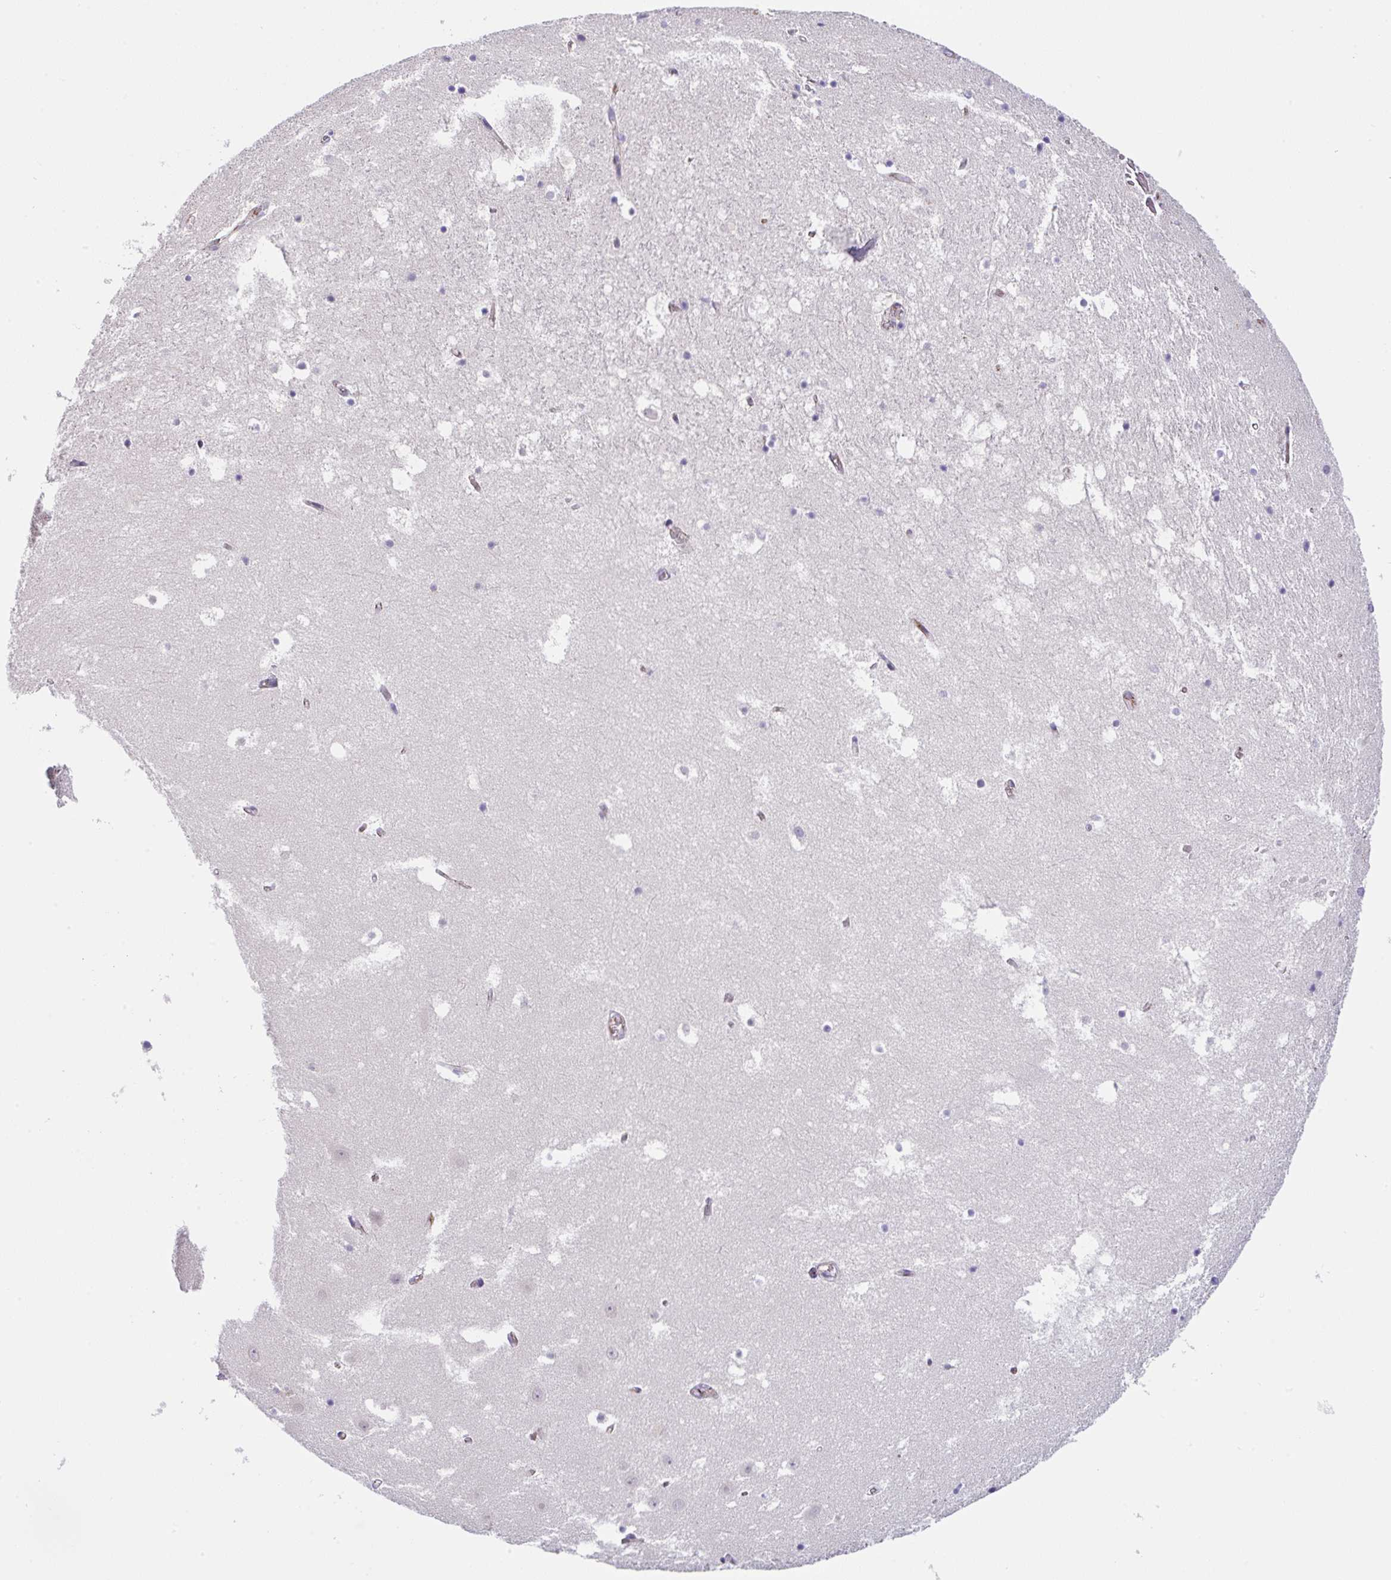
{"staining": {"intensity": "negative", "quantity": "none", "location": "none"}, "tissue": "hippocampus", "cell_type": "Glial cells", "image_type": "normal", "snomed": [{"axis": "morphology", "description": "Normal tissue, NOS"}, {"axis": "topography", "description": "Hippocampus"}], "caption": "Hippocampus was stained to show a protein in brown. There is no significant expression in glial cells. (Stains: DAB (3,3'-diaminobenzidine) immunohistochemistry with hematoxylin counter stain, Microscopy: brightfield microscopy at high magnification).", "gene": "CGNL1", "patient": {"sex": "female", "age": 52}}